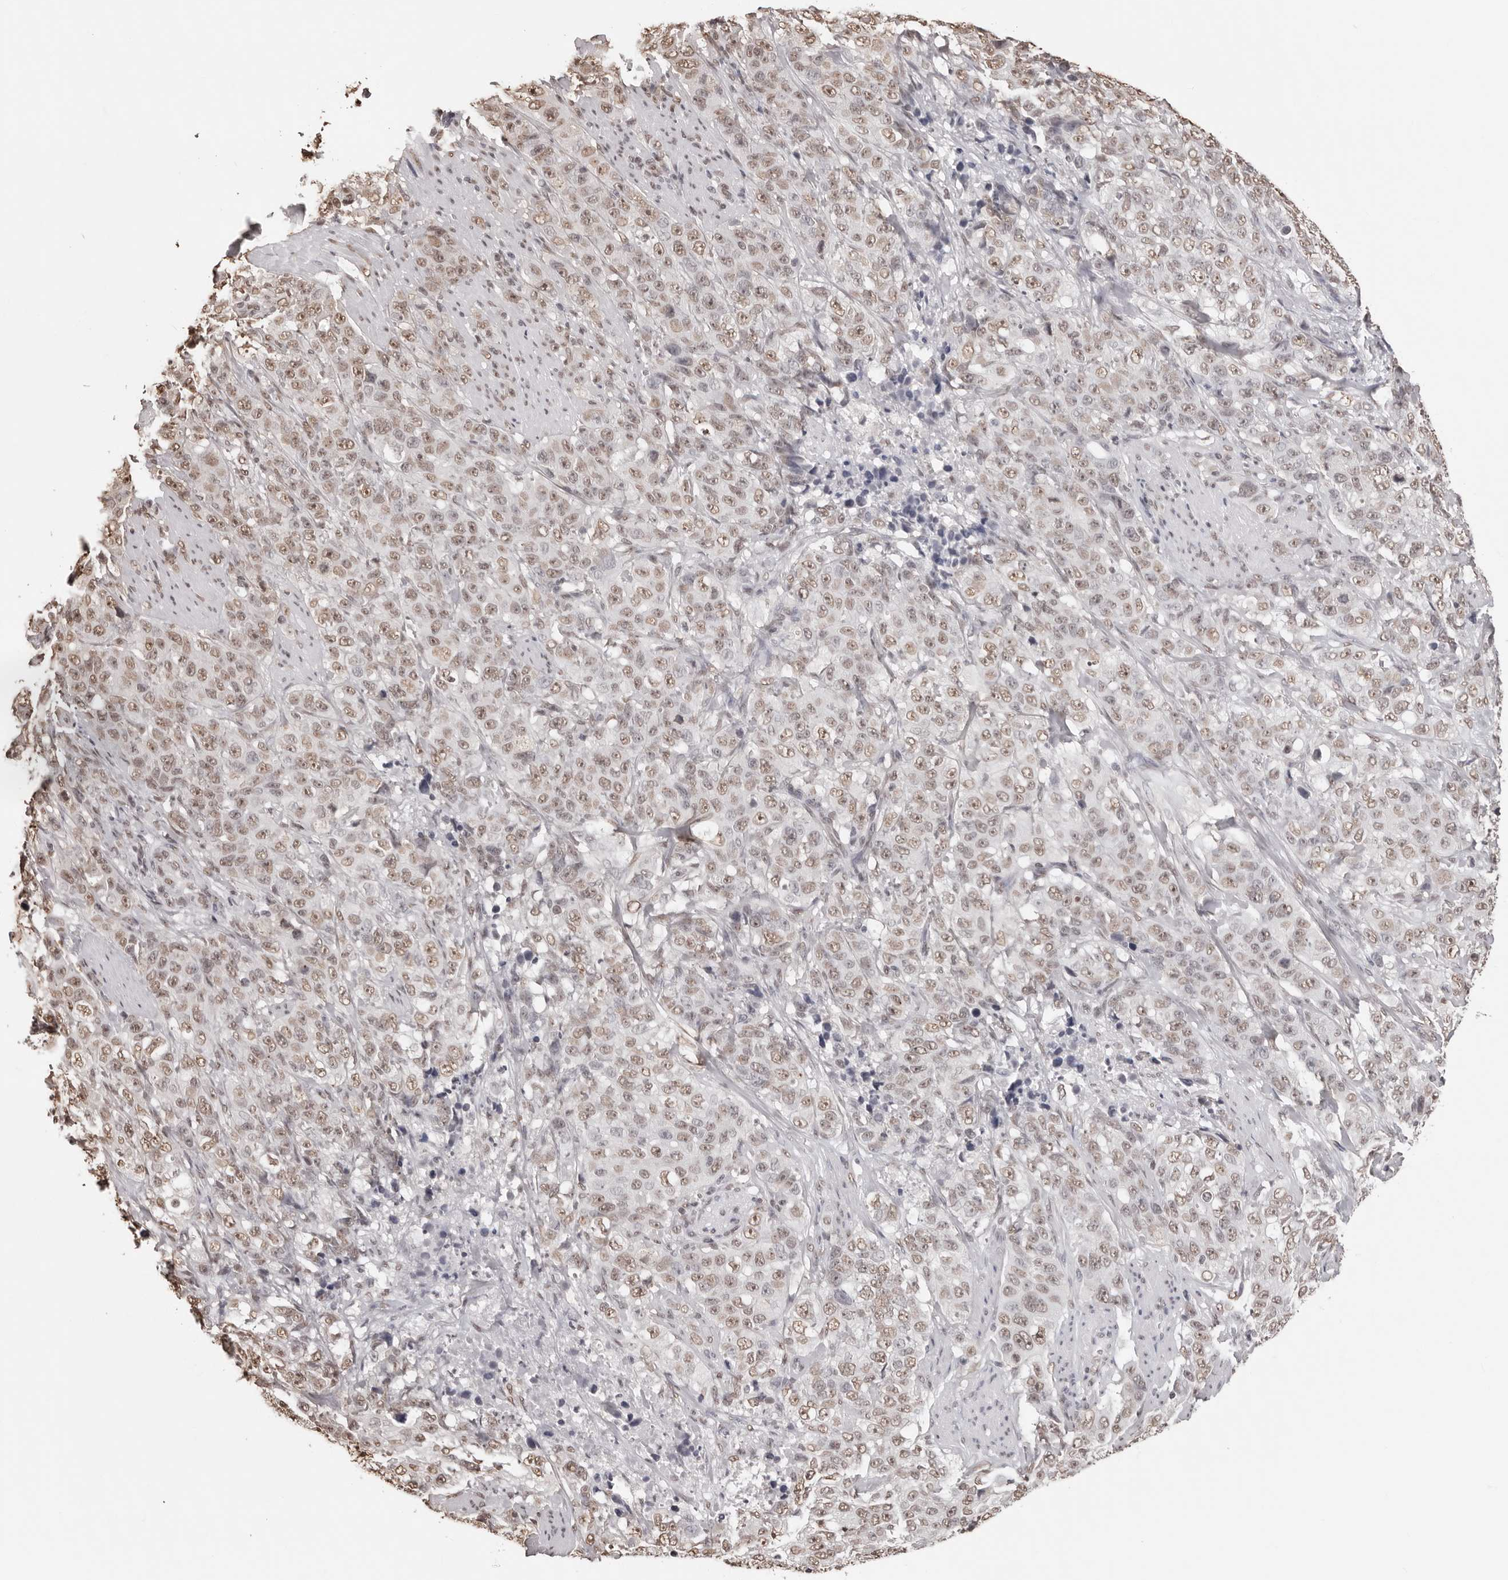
{"staining": {"intensity": "weak", "quantity": ">75%", "location": "nuclear"}, "tissue": "stomach cancer", "cell_type": "Tumor cells", "image_type": "cancer", "snomed": [{"axis": "morphology", "description": "Adenocarcinoma, NOS"}, {"axis": "topography", "description": "Stomach"}], "caption": "Immunohistochemistry (IHC) of human adenocarcinoma (stomach) demonstrates low levels of weak nuclear expression in about >75% of tumor cells. (brown staining indicates protein expression, while blue staining denotes nuclei).", "gene": "OLIG3", "patient": {"sex": "male", "age": 48}}